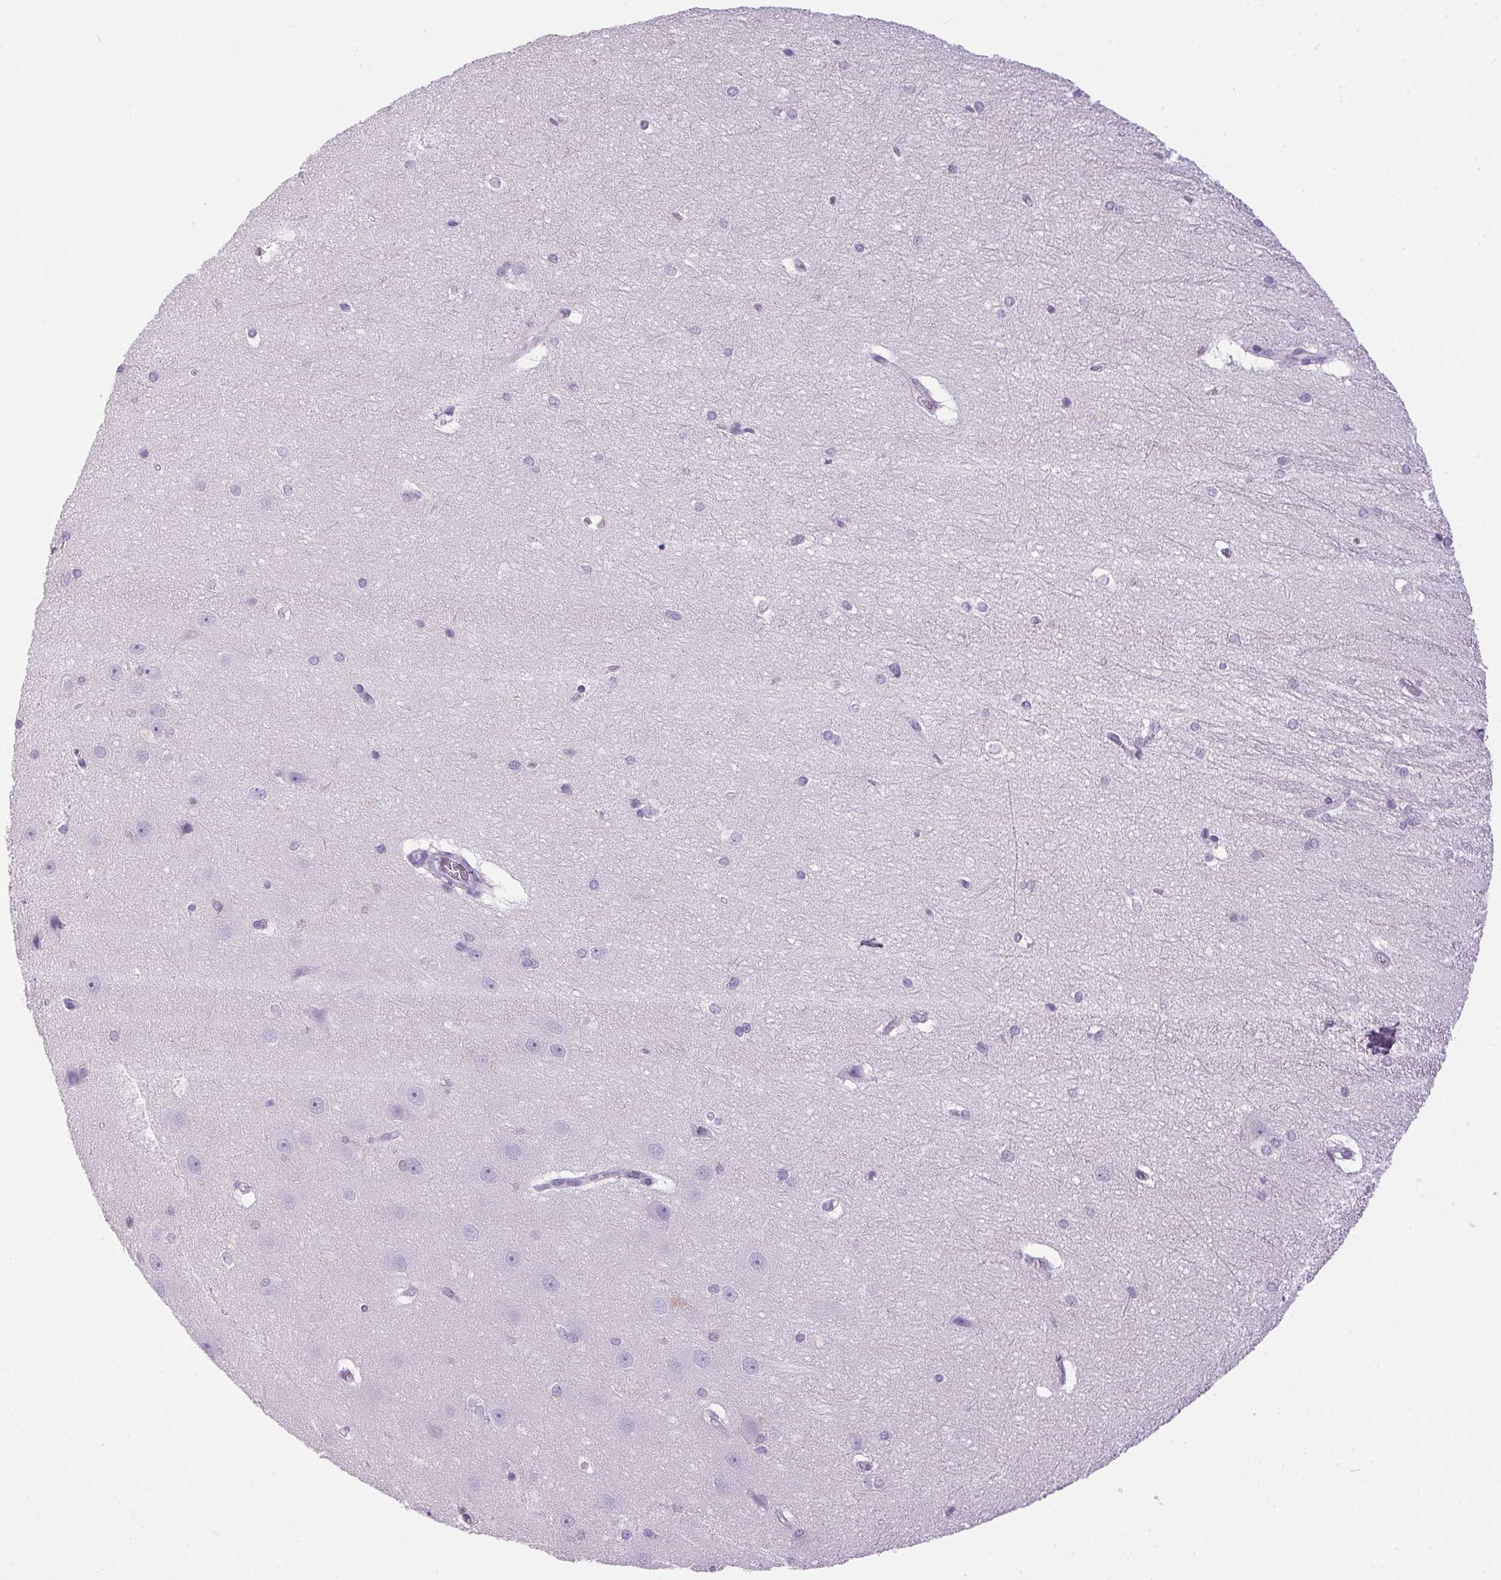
{"staining": {"intensity": "negative", "quantity": "none", "location": "none"}, "tissue": "hippocampus", "cell_type": "Glial cells", "image_type": "normal", "snomed": [{"axis": "morphology", "description": "Normal tissue, NOS"}, {"axis": "topography", "description": "Cerebral cortex"}, {"axis": "topography", "description": "Hippocampus"}], "caption": "IHC micrograph of benign hippocampus: hippocampus stained with DAB exhibits no significant protein positivity in glial cells.", "gene": "S100A2", "patient": {"sex": "female", "age": 19}}